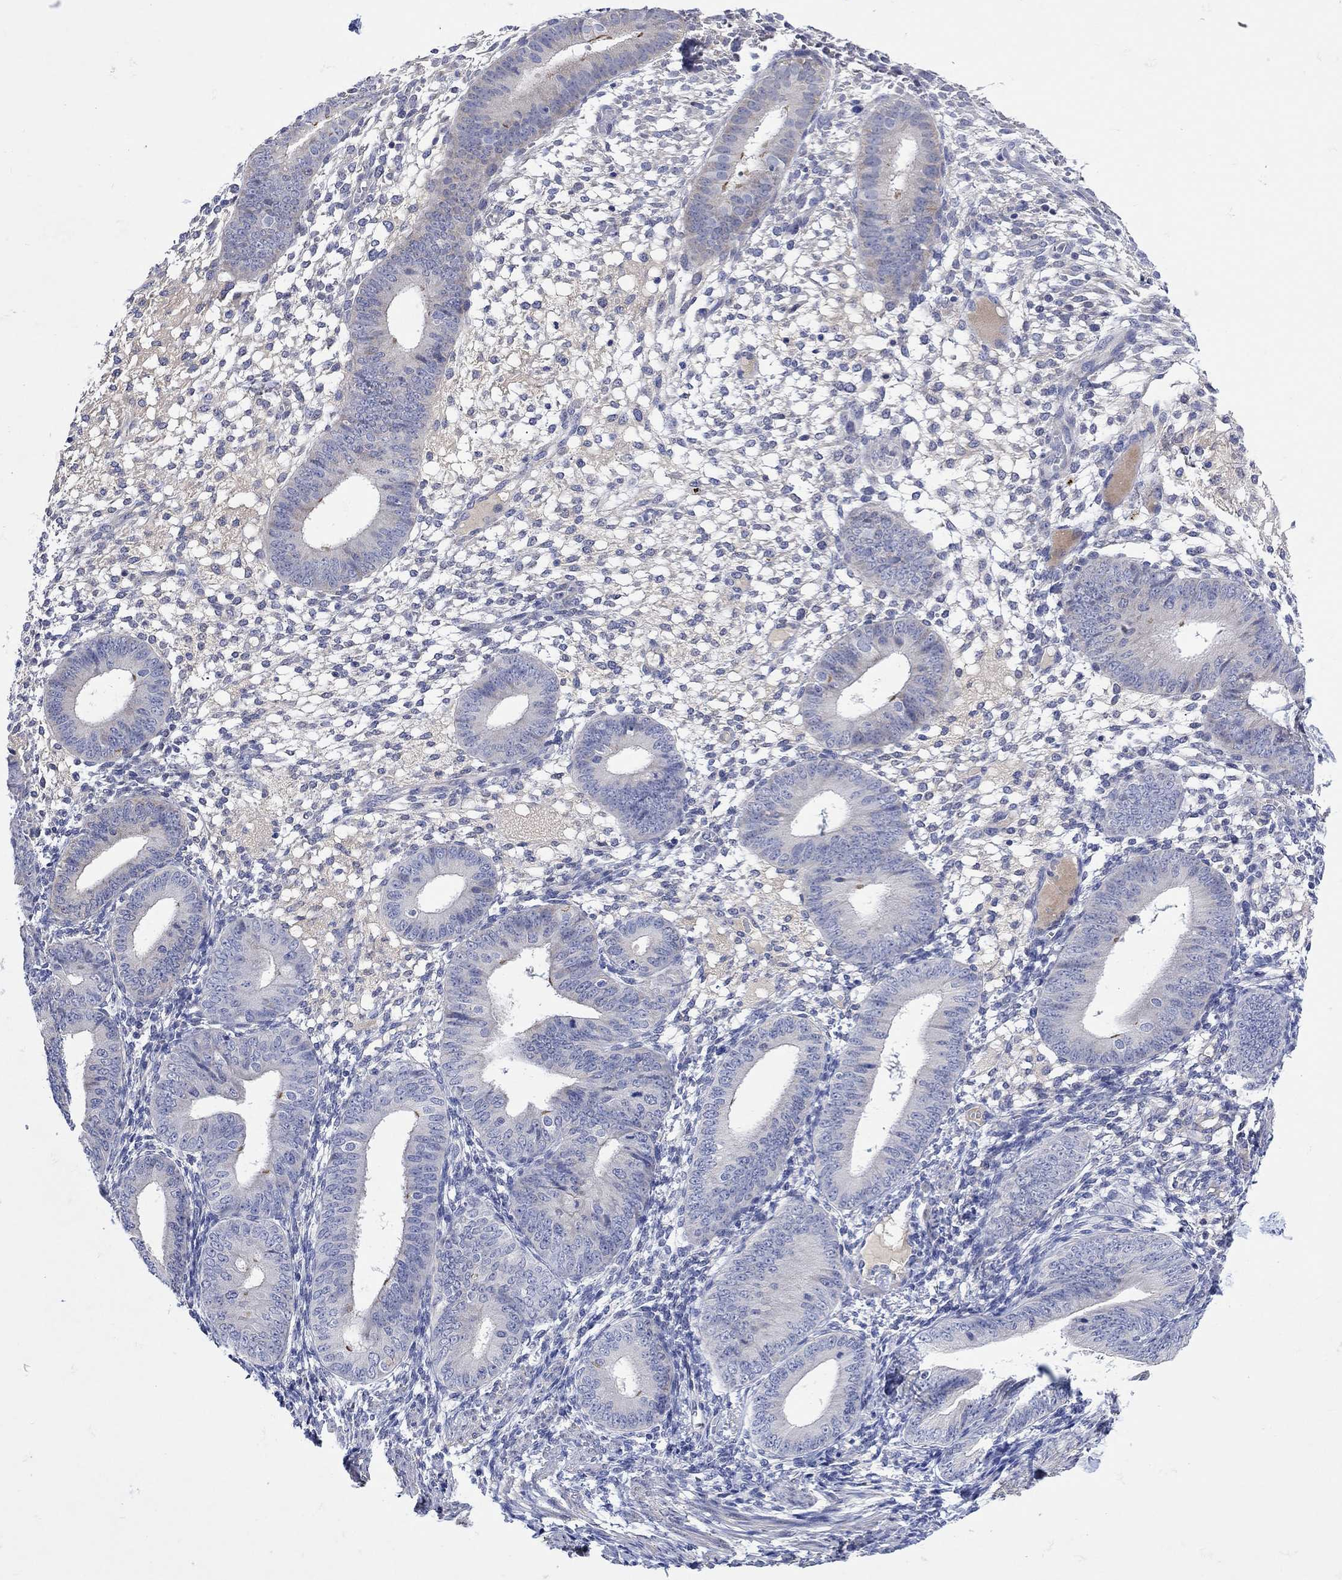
{"staining": {"intensity": "negative", "quantity": "none", "location": "none"}, "tissue": "endometrium", "cell_type": "Cells in endometrial stroma", "image_type": "normal", "snomed": [{"axis": "morphology", "description": "Normal tissue, NOS"}, {"axis": "topography", "description": "Endometrium"}], "caption": "Cells in endometrial stroma are negative for brown protein staining in normal endometrium. The staining was performed using DAB to visualize the protein expression in brown, while the nuclei were stained in blue with hematoxylin (Magnification: 20x).", "gene": "MSI1", "patient": {"sex": "female", "age": 39}}